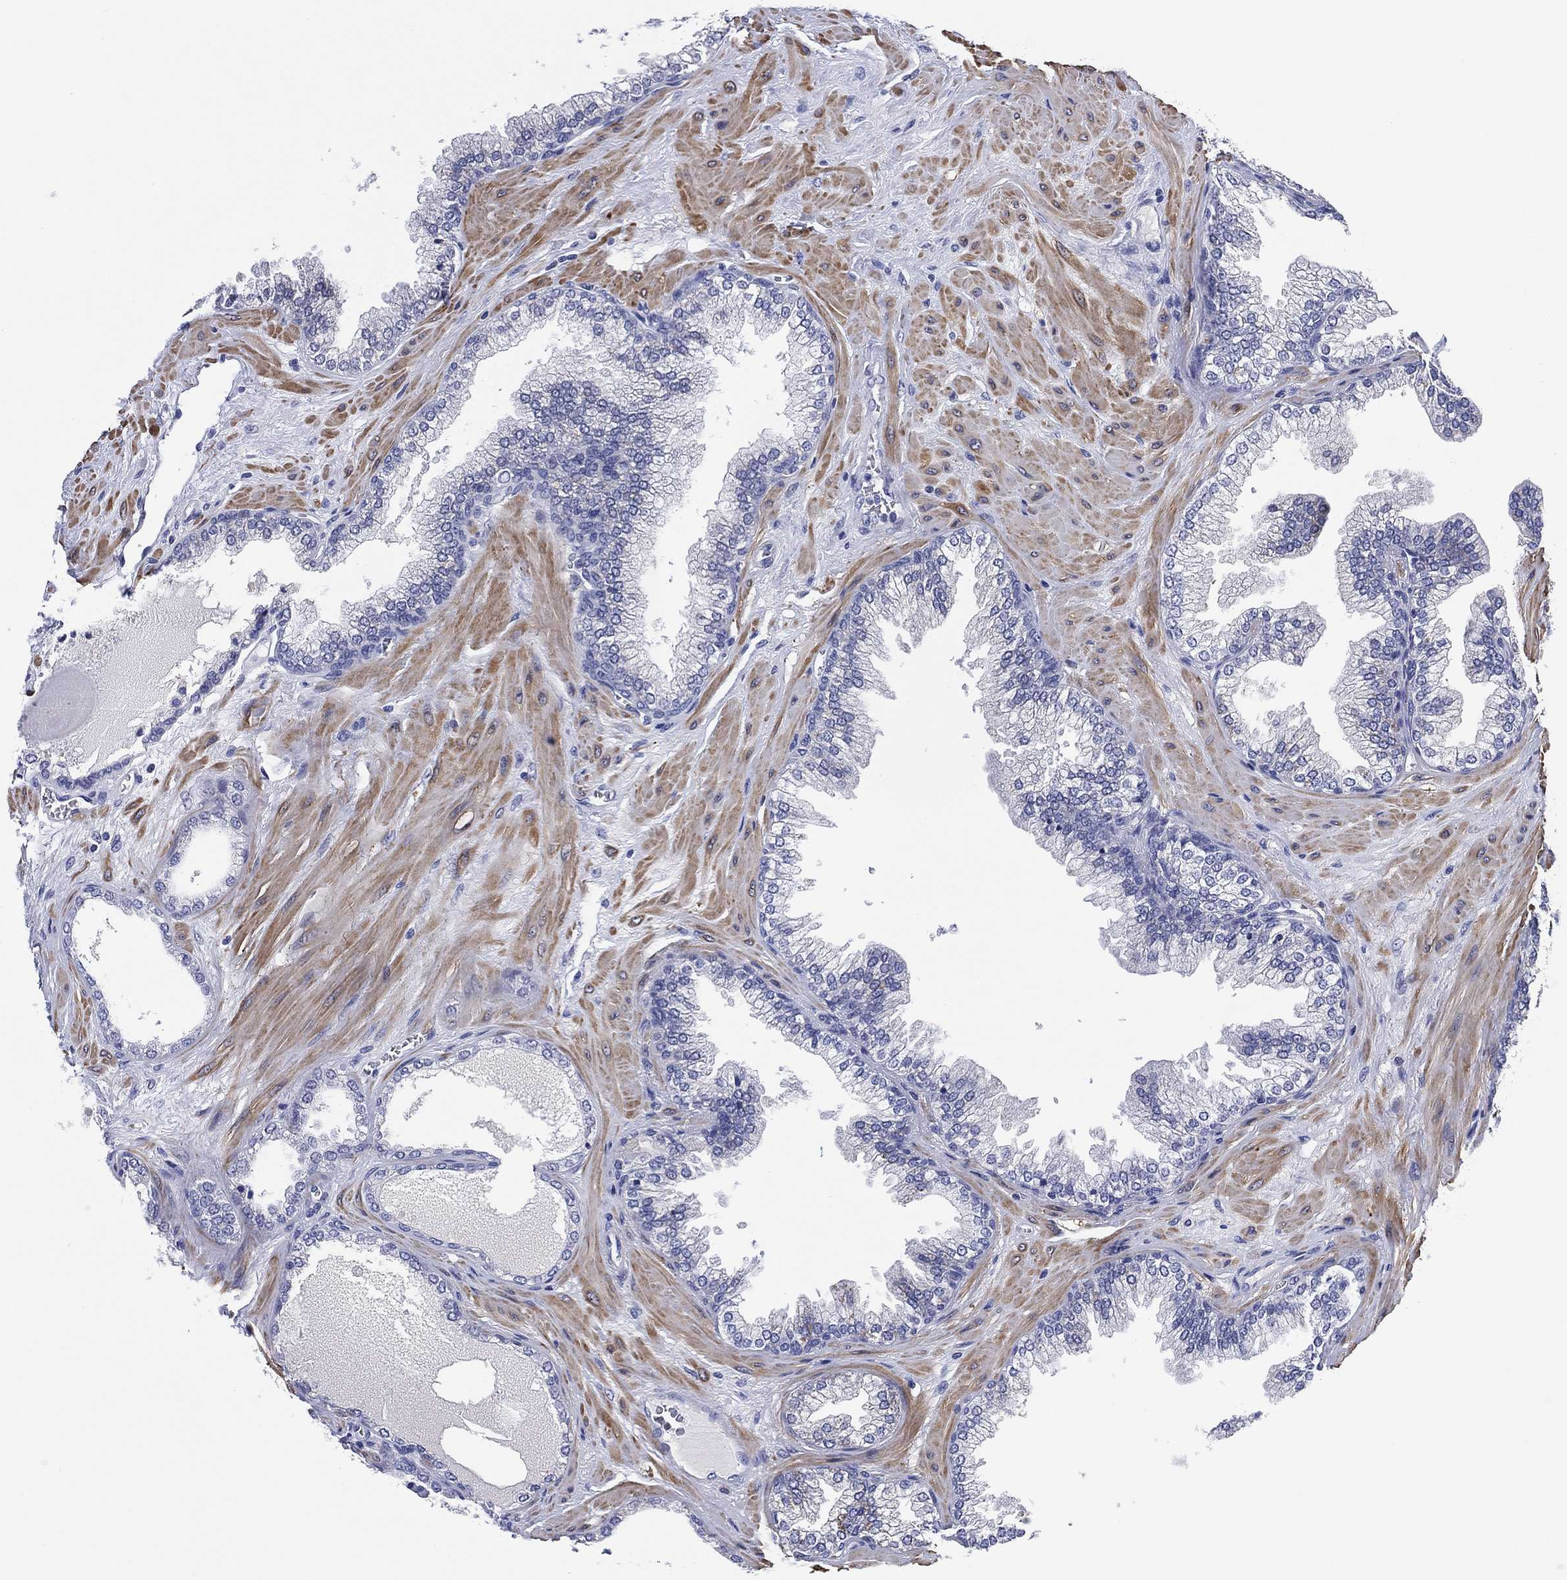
{"staining": {"intensity": "negative", "quantity": "none", "location": "none"}, "tissue": "prostate cancer", "cell_type": "Tumor cells", "image_type": "cancer", "snomed": [{"axis": "morphology", "description": "Adenocarcinoma, Low grade"}, {"axis": "topography", "description": "Prostate"}], "caption": "This histopathology image is of adenocarcinoma (low-grade) (prostate) stained with IHC to label a protein in brown with the nuclei are counter-stained blue. There is no expression in tumor cells. (Brightfield microscopy of DAB immunohistochemistry (IHC) at high magnification).", "gene": "CLIP3", "patient": {"sex": "male", "age": 72}}